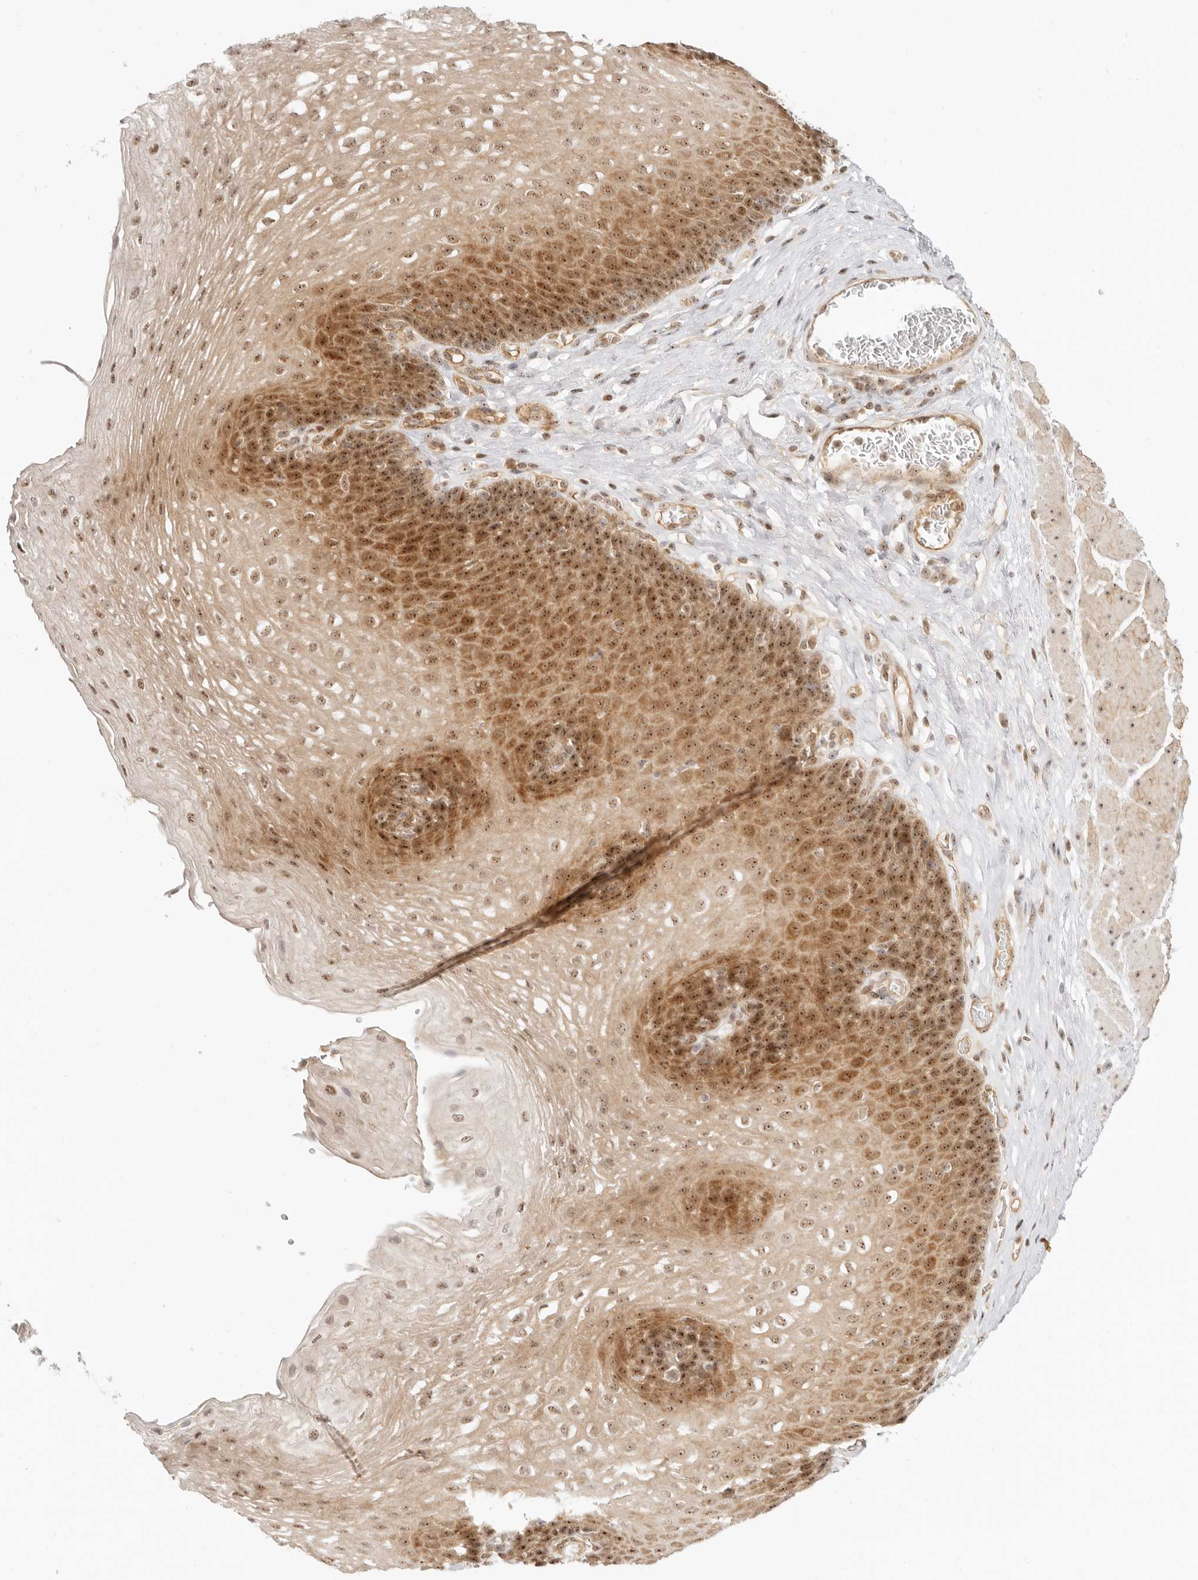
{"staining": {"intensity": "moderate", "quantity": ">75%", "location": "cytoplasmic/membranous,nuclear"}, "tissue": "esophagus", "cell_type": "Squamous epithelial cells", "image_type": "normal", "snomed": [{"axis": "morphology", "description": "Normal tissue, NOS"}, {"axis": "topography", "description": "Esophagus"}], "caption": "Immunohistochemistry (IHC) image of unremarkable human esophagus stained for a protein (brown), which demonstrates medium levels of moderate cytoplasmic/membranous,nuclear staining in about >75% of squamous epithelial cells.", "gene": "BAP1", "patient": {"sex": "female", "age": 66}}